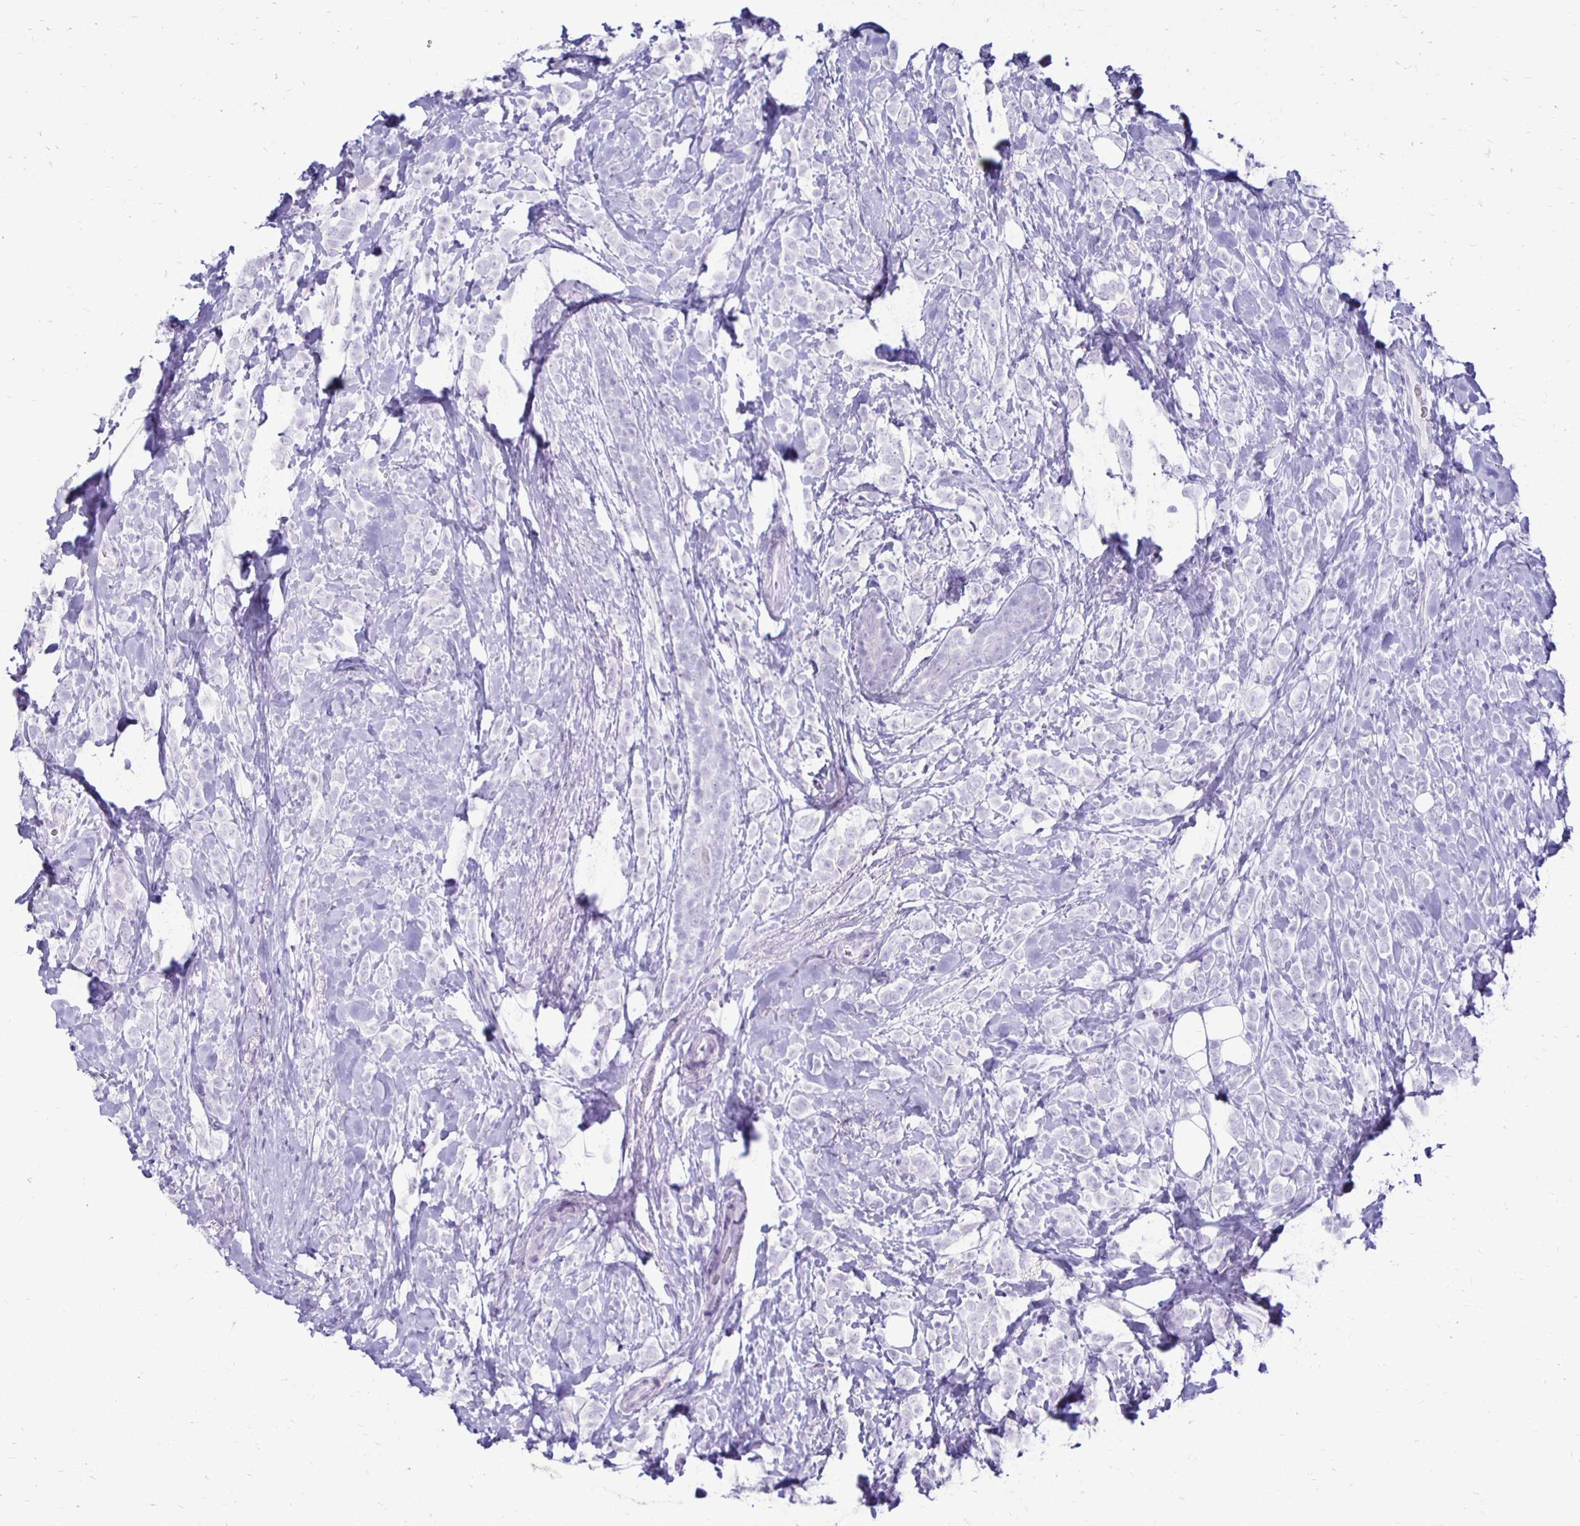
{"staining": {"intensity": "negative", "quantity": "none", "location": "none"}, "tissue": "breast cancer", "cell_type": "Tumor cells", "image_type": "cancer", "snomed": [{"axis": "morphology", "description": "Lobular carcinoma"}, {"axis": "topography", "description": "Breast"}], "caption": "High magnification brightfield microscopy of breast cancer stained with DAB (3,3'-diaminobenzidine) (brown) and counterstained with hematoxylin (blue): tumor cells show no significant staining. The staining was performed using DAB to visualize the protein expression in brown, while the nuclei were stained in blue with hematoxylin (Magnification: 20x).", "gene": "RYR1", "patient": {"sex": "female", "age": 49}}